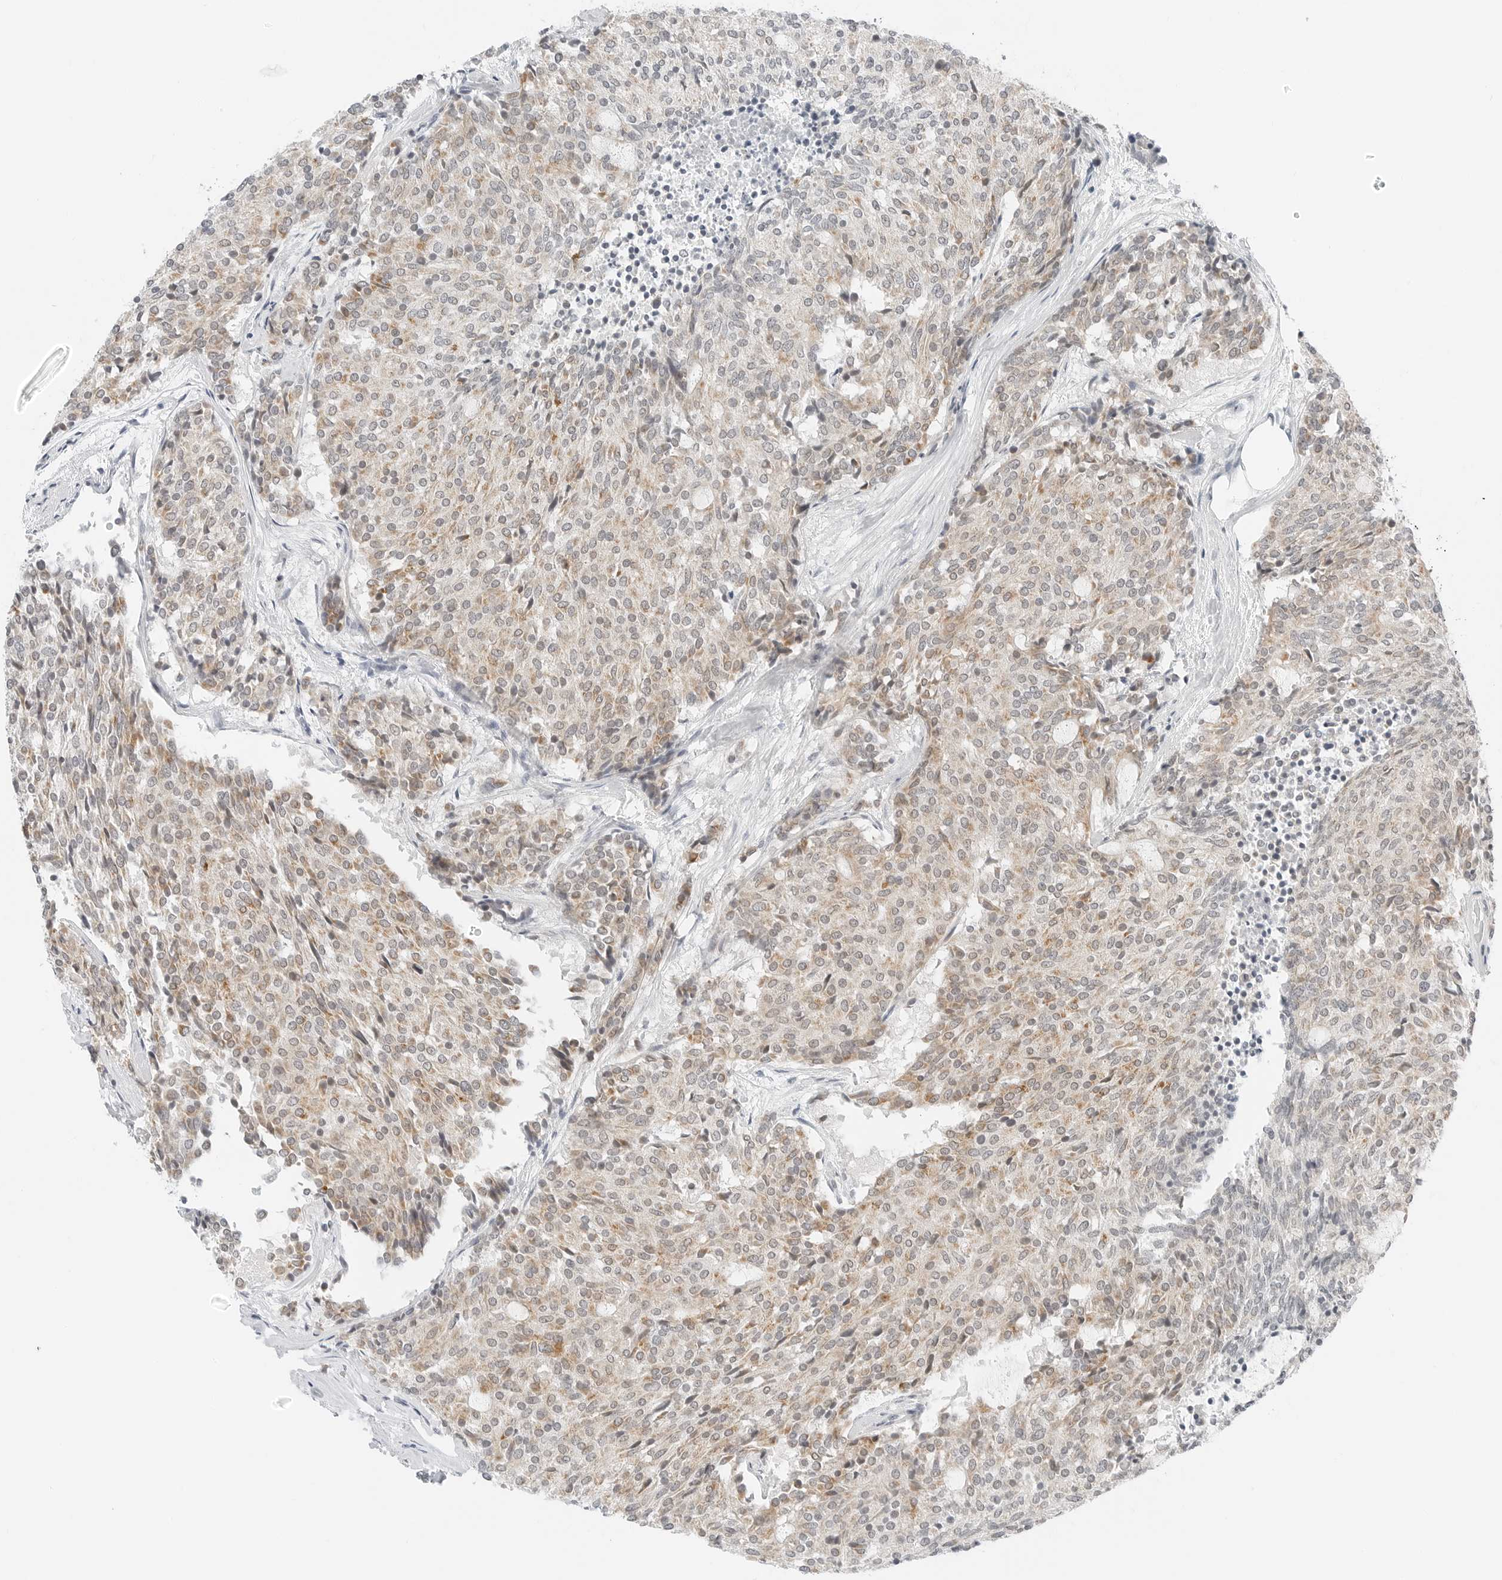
{"staining": {"intensity": "moderate", "quantity": ">75%", "location": "cytoplasmic/membranous"}, "tissue": "carcinoid", "cell_type": "Tumor cells", "image_type": "cancer", "snomed": [{"axis": "morphology", "description": "Carcinoid, malignant, NOS"}, {"axis": "topography", "description": "Pancreas"}], "caption": "IHC photomicrograph of carcinoid stained for a protein (brown), which displays medium levels of moderate cytoplasmic/membranous staining in approximately >75% of tumor cells.", "gene": "CCSAP", "patient": {"sex": "female", "age": 54}}